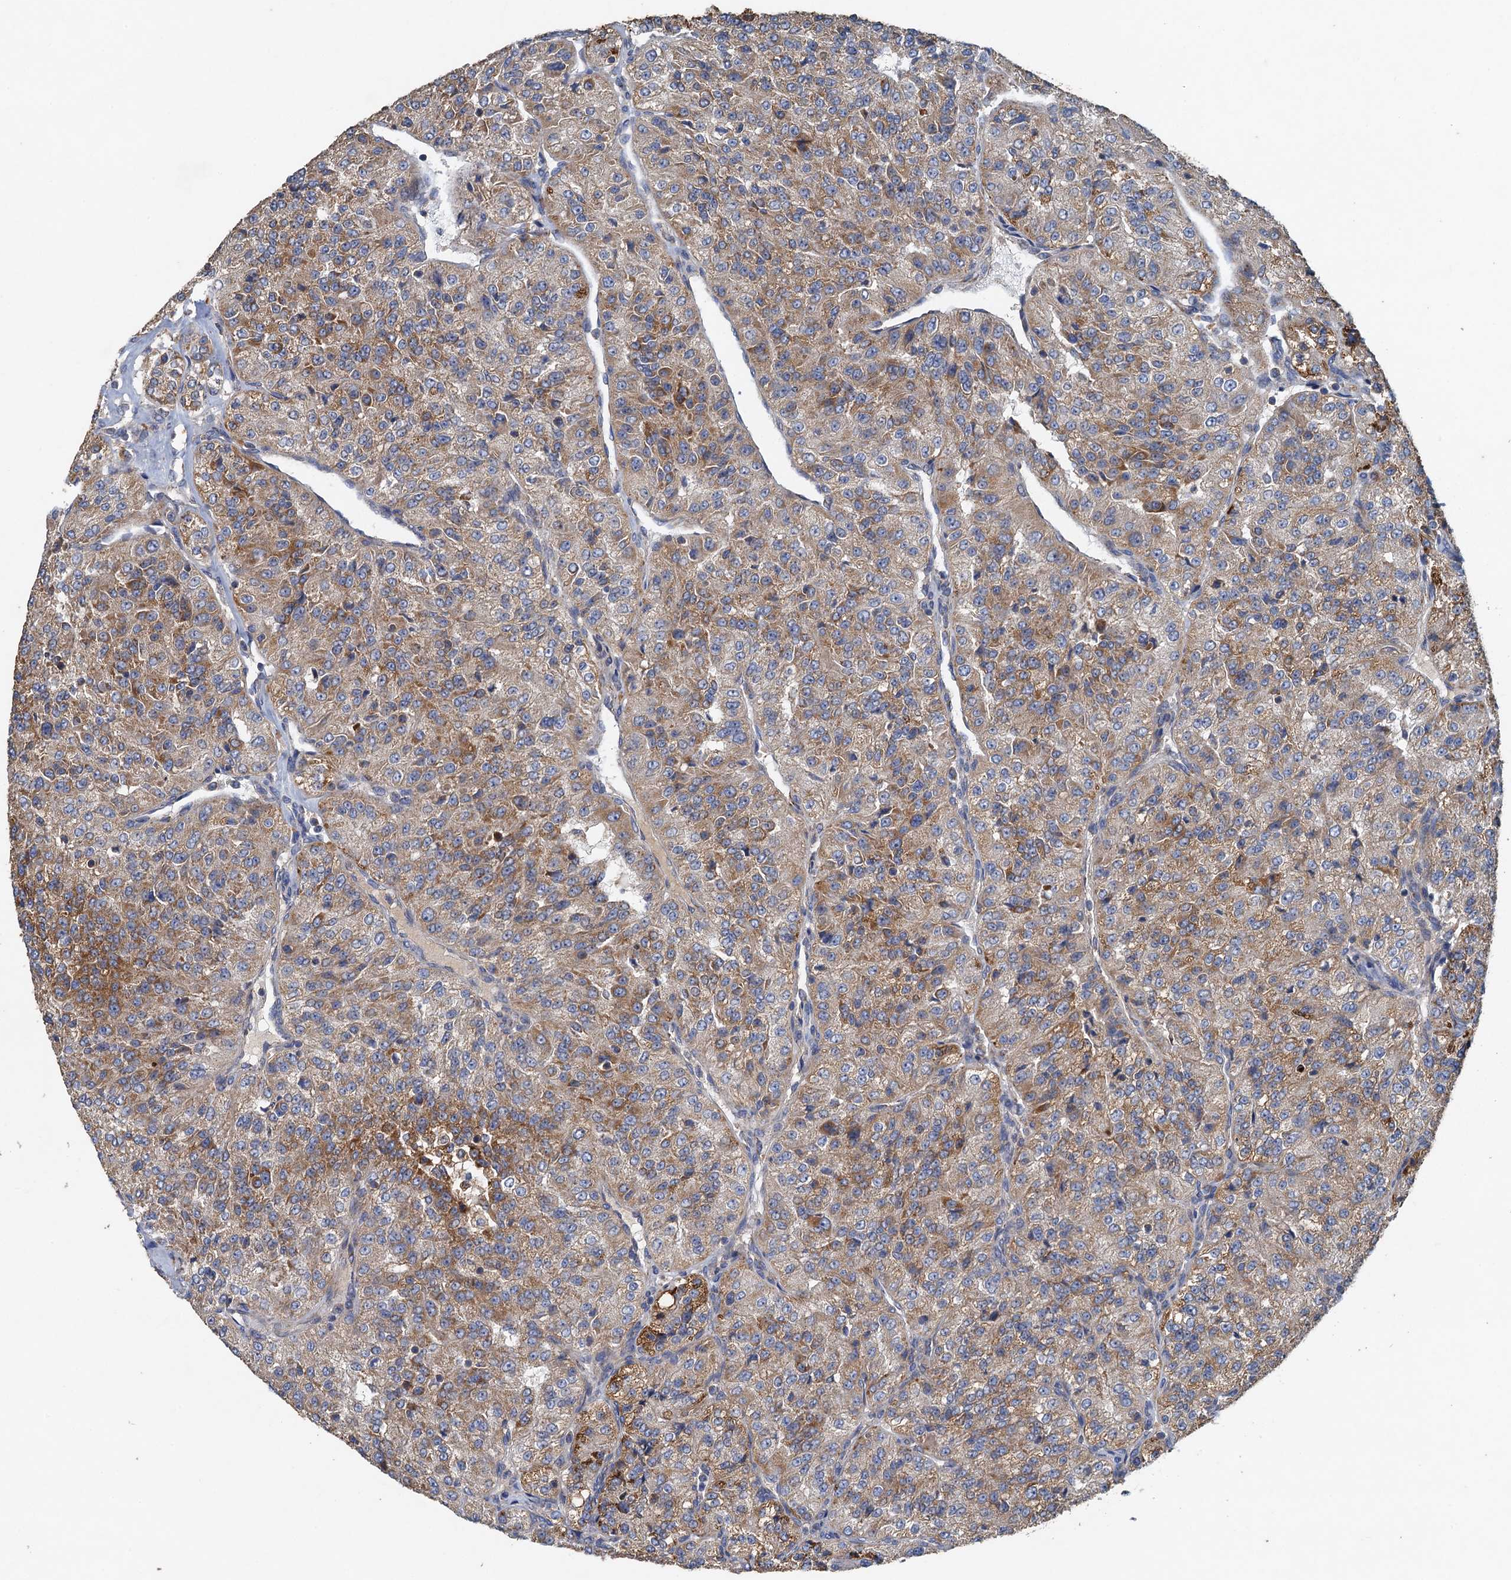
{"staining": {"intensity": "moderate", "quantity": ">75%", "location": "cytoplasmic/membranous"}, "tissue": "renal cancer", "cell_type": "Tumor cells", "image_type": "cancer", "snomed": [{"axis": "morphology", "description": "Adenocarcinoma, NOS"}, {"axis": "topography", "description": "Kidney"}], "caption": "The immunohistochemical stain labels moderate cytoplasmic/membranous staining in tumor cells of renal adenocarcinoma tissue.", "gene": "BCS1L", "patient": {"sex": "female", "age": 63}}